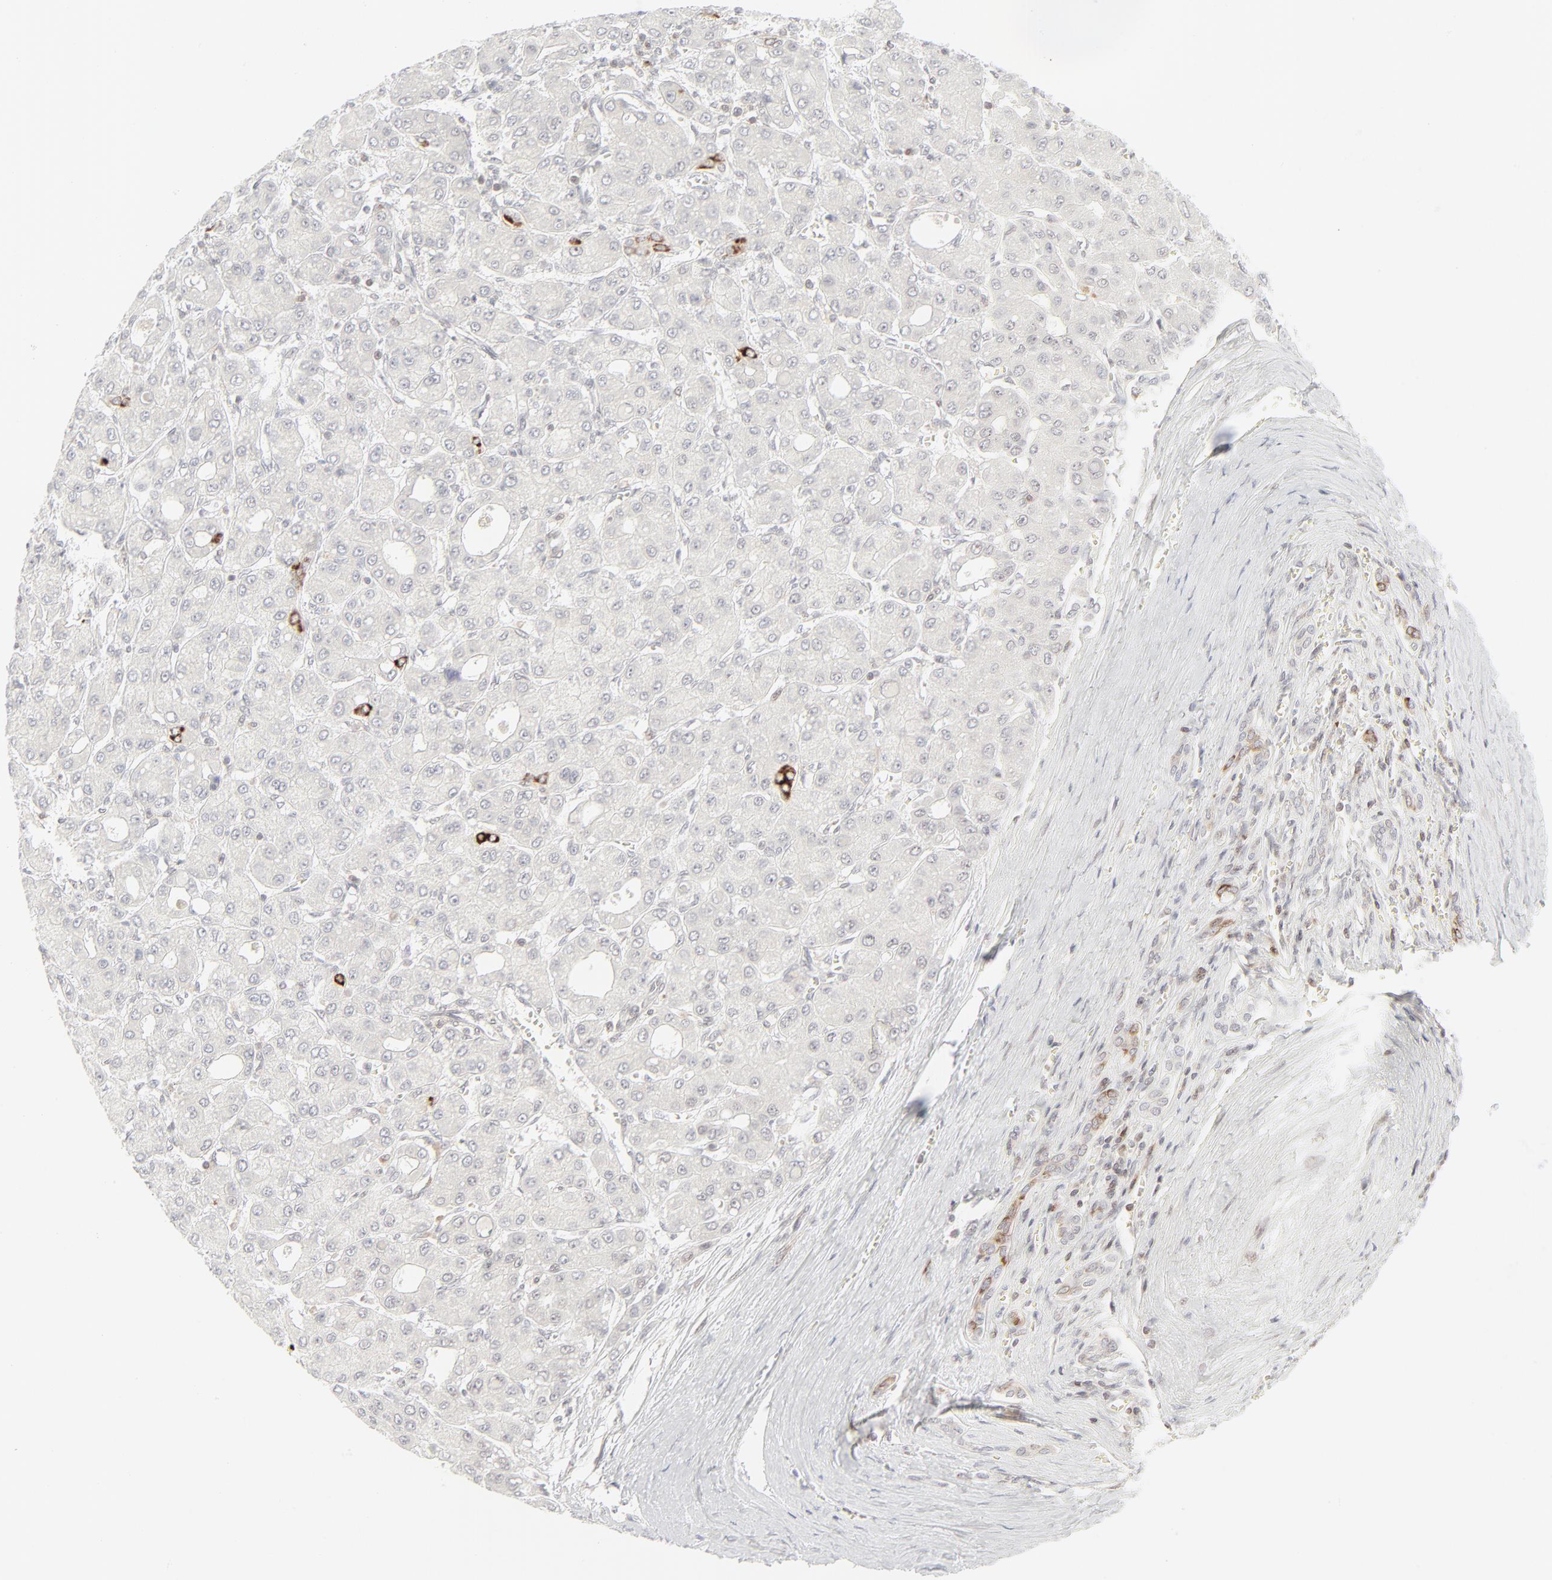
{"staining": {"intensity": "negative", "quantity": "none", "location": "none"}, "tissue": "liver cancer", "cell_type": "Tumor cells", "image_type": "cancer", "snomed": [{"axis": "morphology", "description": "Carcinoma, Hepatocellular, NOS"}, {"axis": "topography", "description": "Liver"}], "caption": "Micrograph shows no significant protein positivity in tumor cells of liver cancer (hepatocellular carcinoma).", "gene": "PRKCB", "patient": {"sex": "male", "age": 69}}